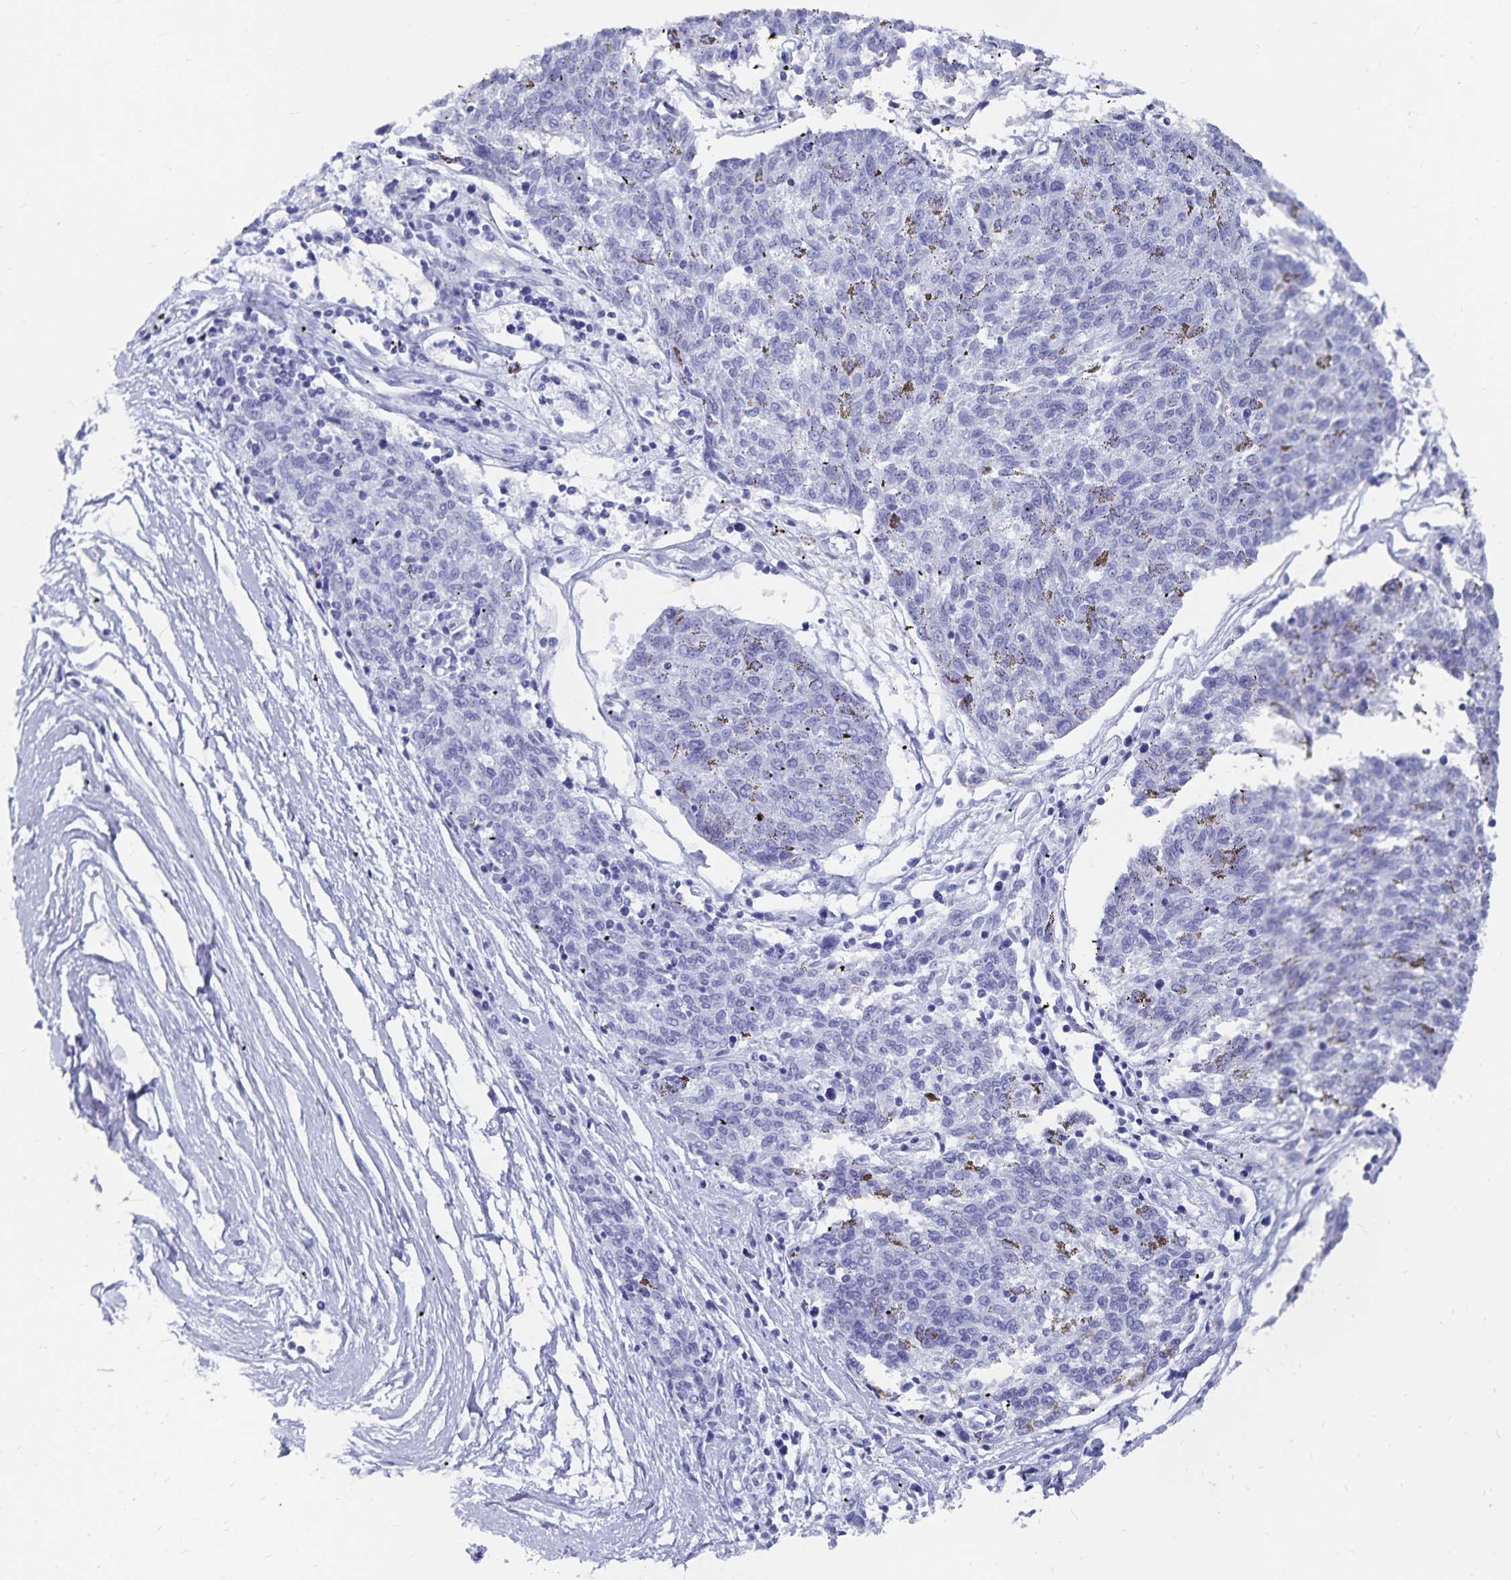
{"staining": {"intensity": "negative", "quantity": "none", "location": "none"}, "tissue": "melanoma", "cell_type": "Tumor cells", "image_type": "cancer", "snomed": [{"axis": "morphology", "description": "Malignant melanoma, NOS"}, {"axis": "topography", "description": "Skin"}], "caption": "High magnification brightfield microscopy of malignant melanoma stained with DAB (3,3'-diaminobenzidine) (brown) and counterstained with hematoxylin (blue): tumor cells show no significant positivity.", "gene": "ADH1A", "patient": {"sex": "female", "age": 72}}